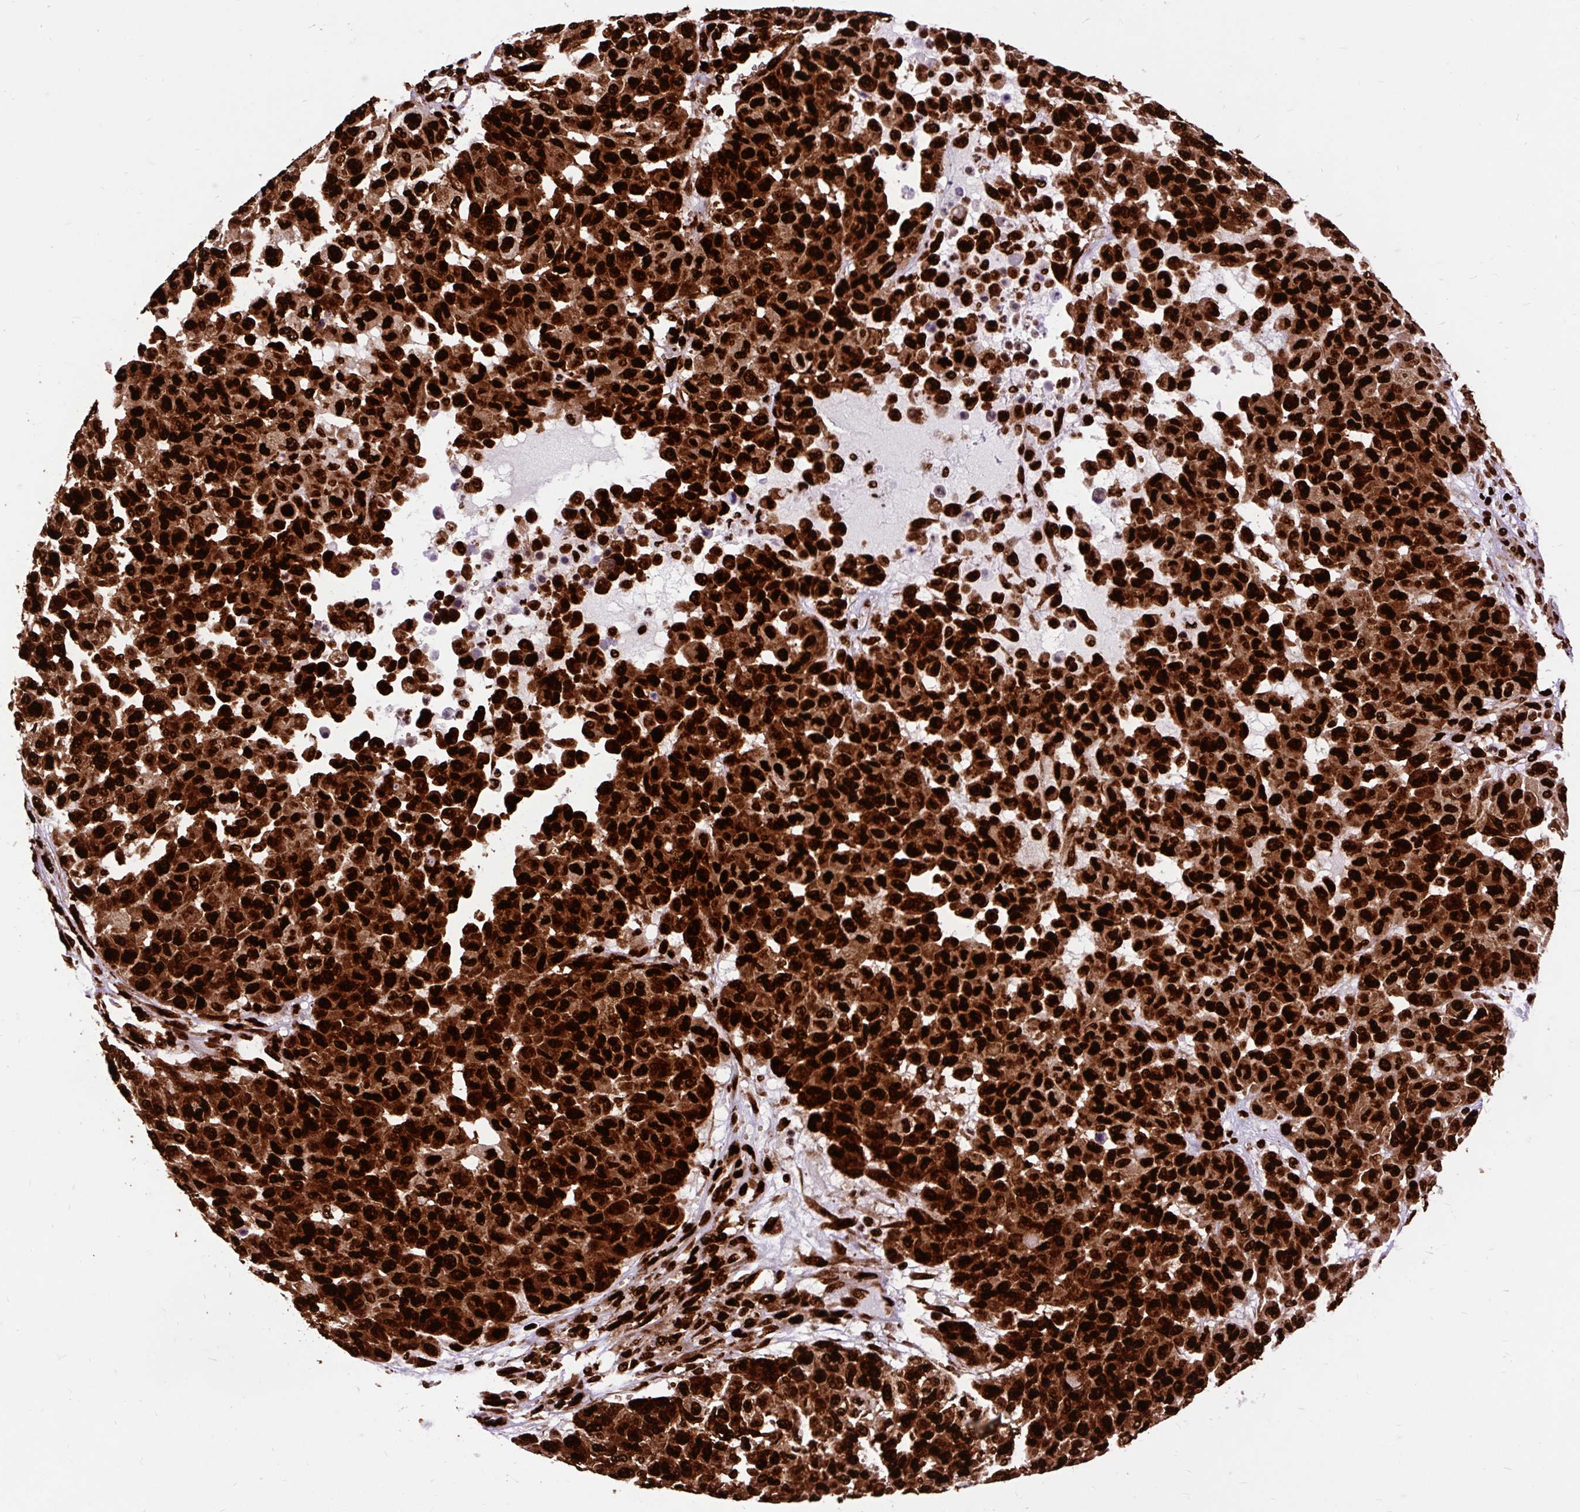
{"staining": {"intensity": "strong", "quantity": ">75%", "location": "nuclear"}, "tissue": "melanoma", "cell_type": "Tumor cells", "image_type": "cancer", "snomed": [{"axis": "morphology", "description": "Malignant melanoma, NOS"}, {"axis": "topography", "description": "Skin"}], "caption": "The immunohistochemical stain highlights strong nuclear staining in tumor cells of malignant melanoma tissue.", "gene": "FUS", "patient": {"sex": "male", "age": 62}}